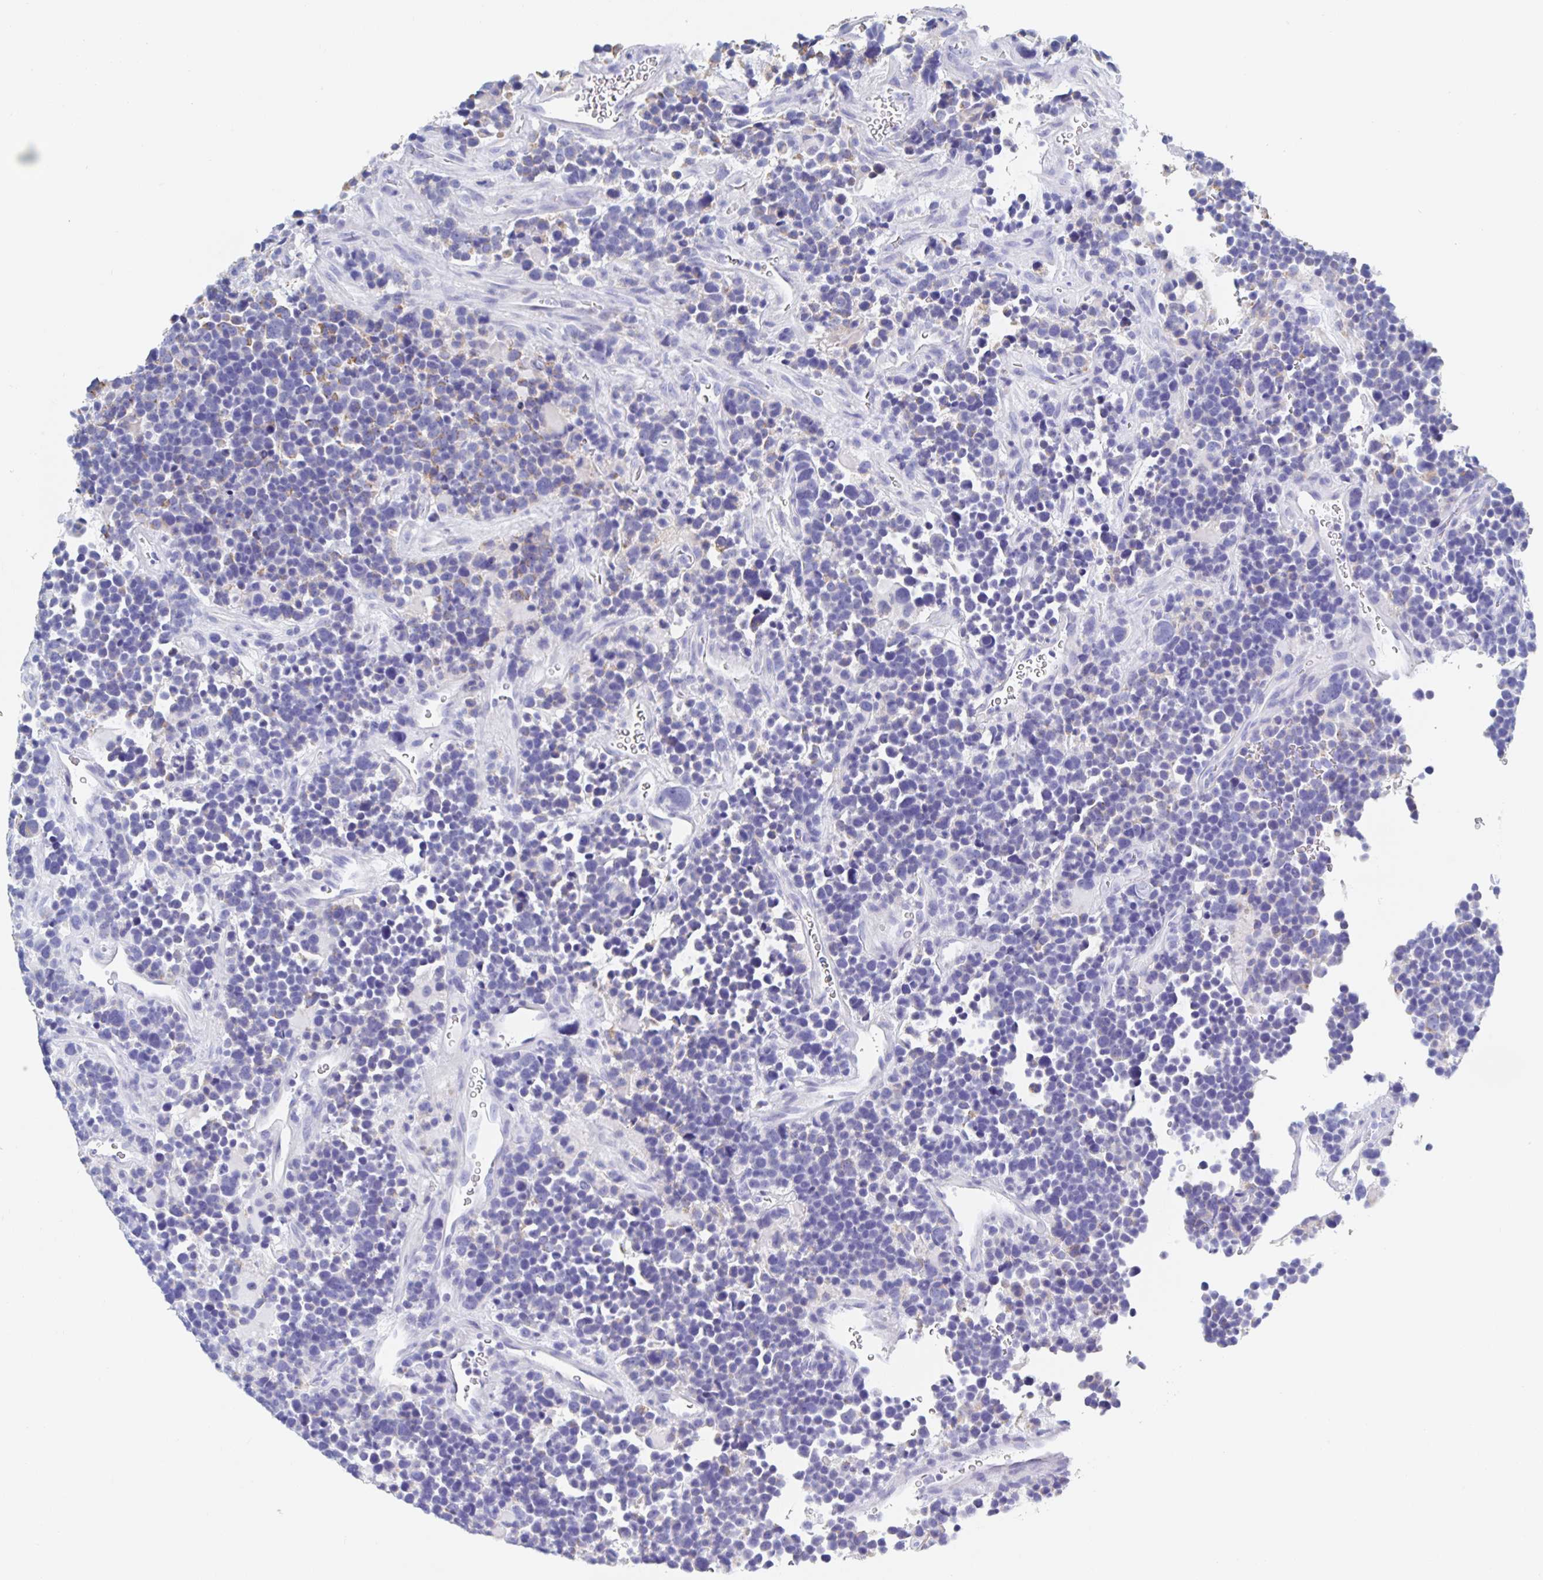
{"staining": {"intensity": "negative", "quantity": "none", "location": "none"}, "tissue": "glioma", "cell_type": "Tumor cells", "image_type": "cancer", "snomed": [{"axis": "morphology", "description": "Glioma, malignant, High grade"}, {"axis": "topography", "description": "Brain"}], "caption": "Glioma was stained to show a protein in brown. There is no significant staining in tumor cells.", "gene": "DMBT1", "patient": {"sex": "male", "age": 33}}